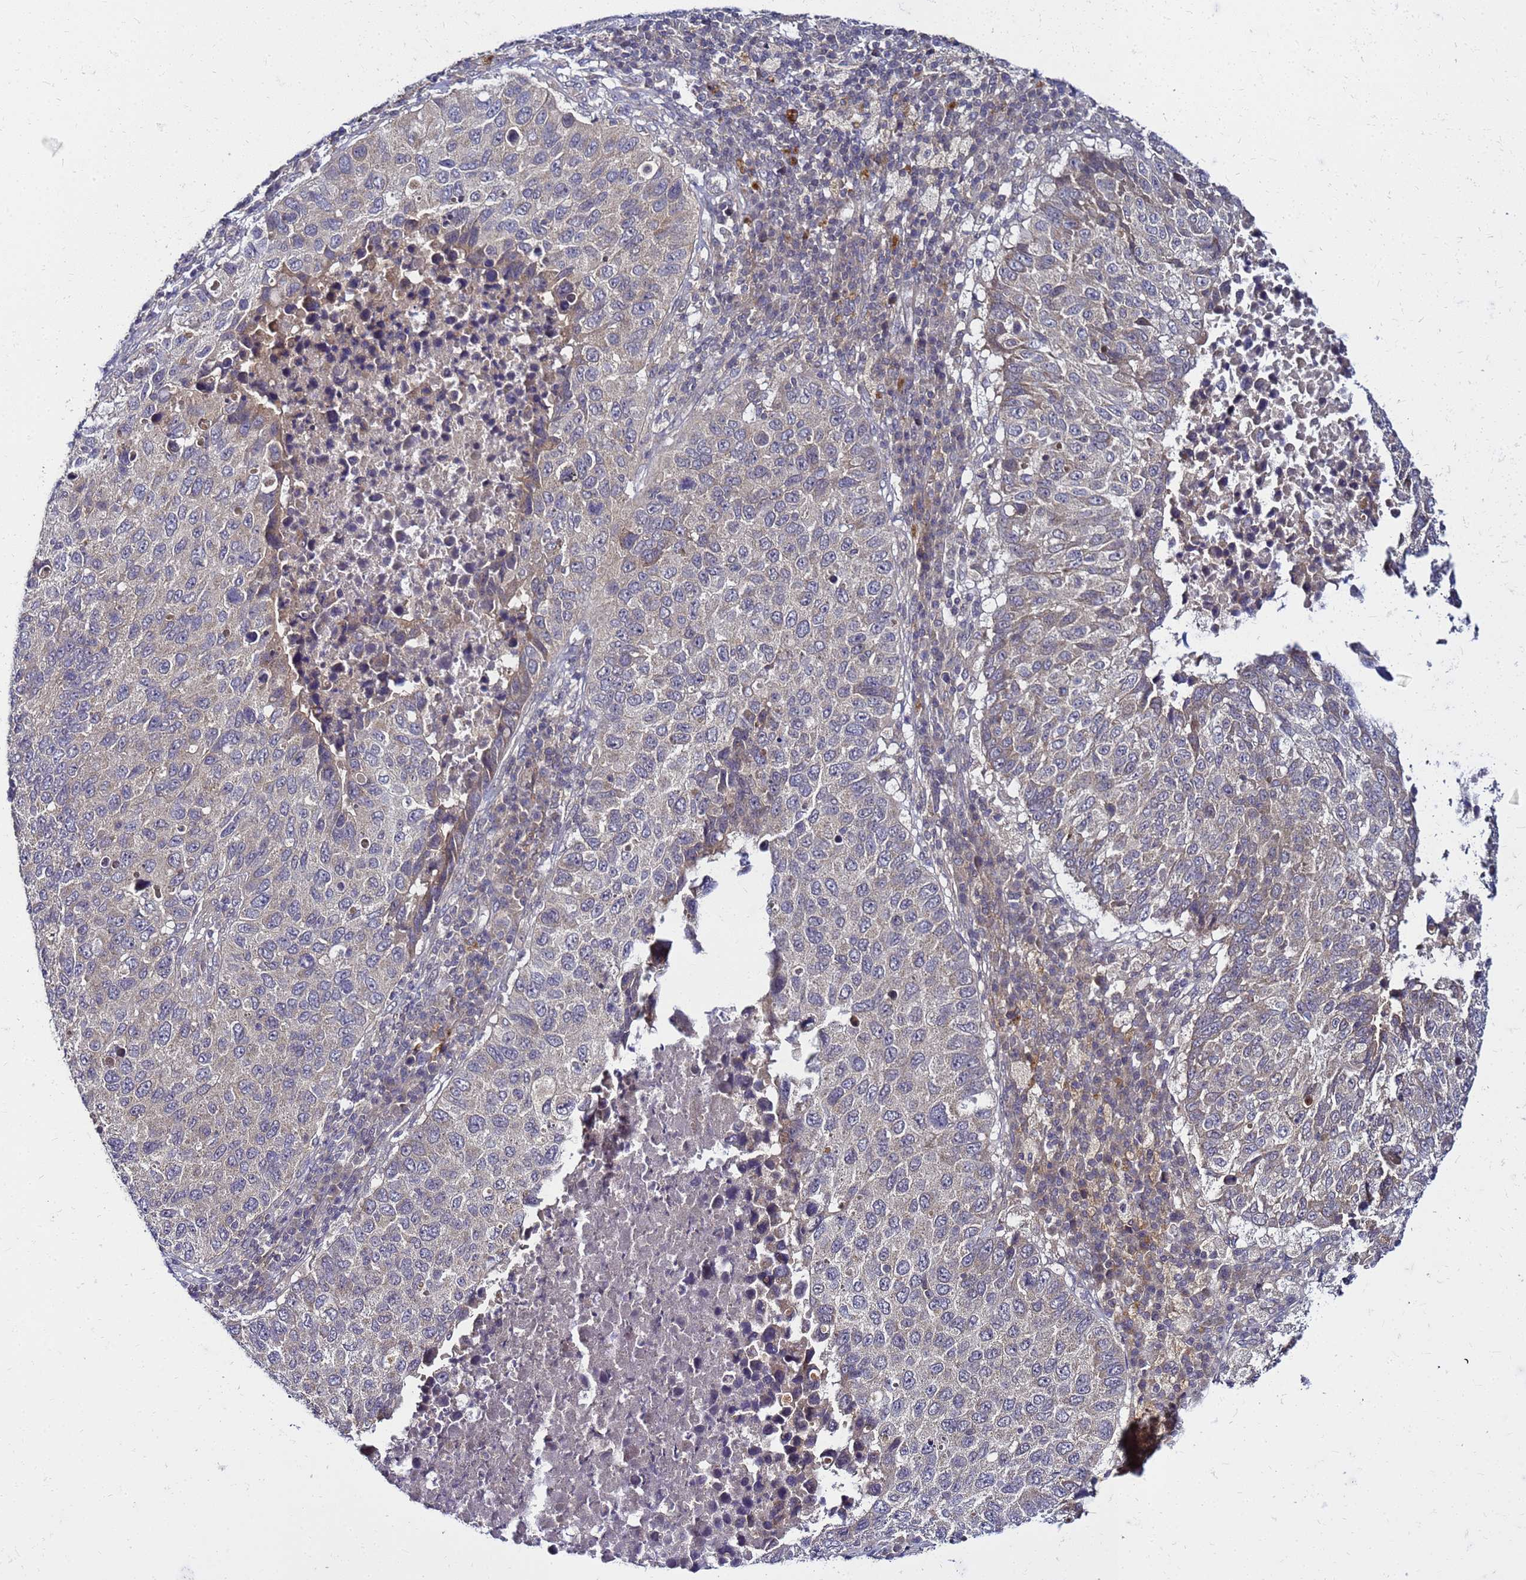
{"staining": {"intensity": "weak", "quantity": "<25%", "location": "cytoplasmic/membranous"}, "tissue": "lung cancer", "cell_type": "Tumor cells", "image_type": "cancer", "snomed": [{"axis": "morphology", "description": "Squamous cell carcinoma, NOS"}, {"axis": "topography", "description": "Lung"}], "caption": "There is no significant staining in tumor cells of lung squamous cell carcinoma.", "gene": "SAT1", "patient": {"sex": "male", "age": 73}}